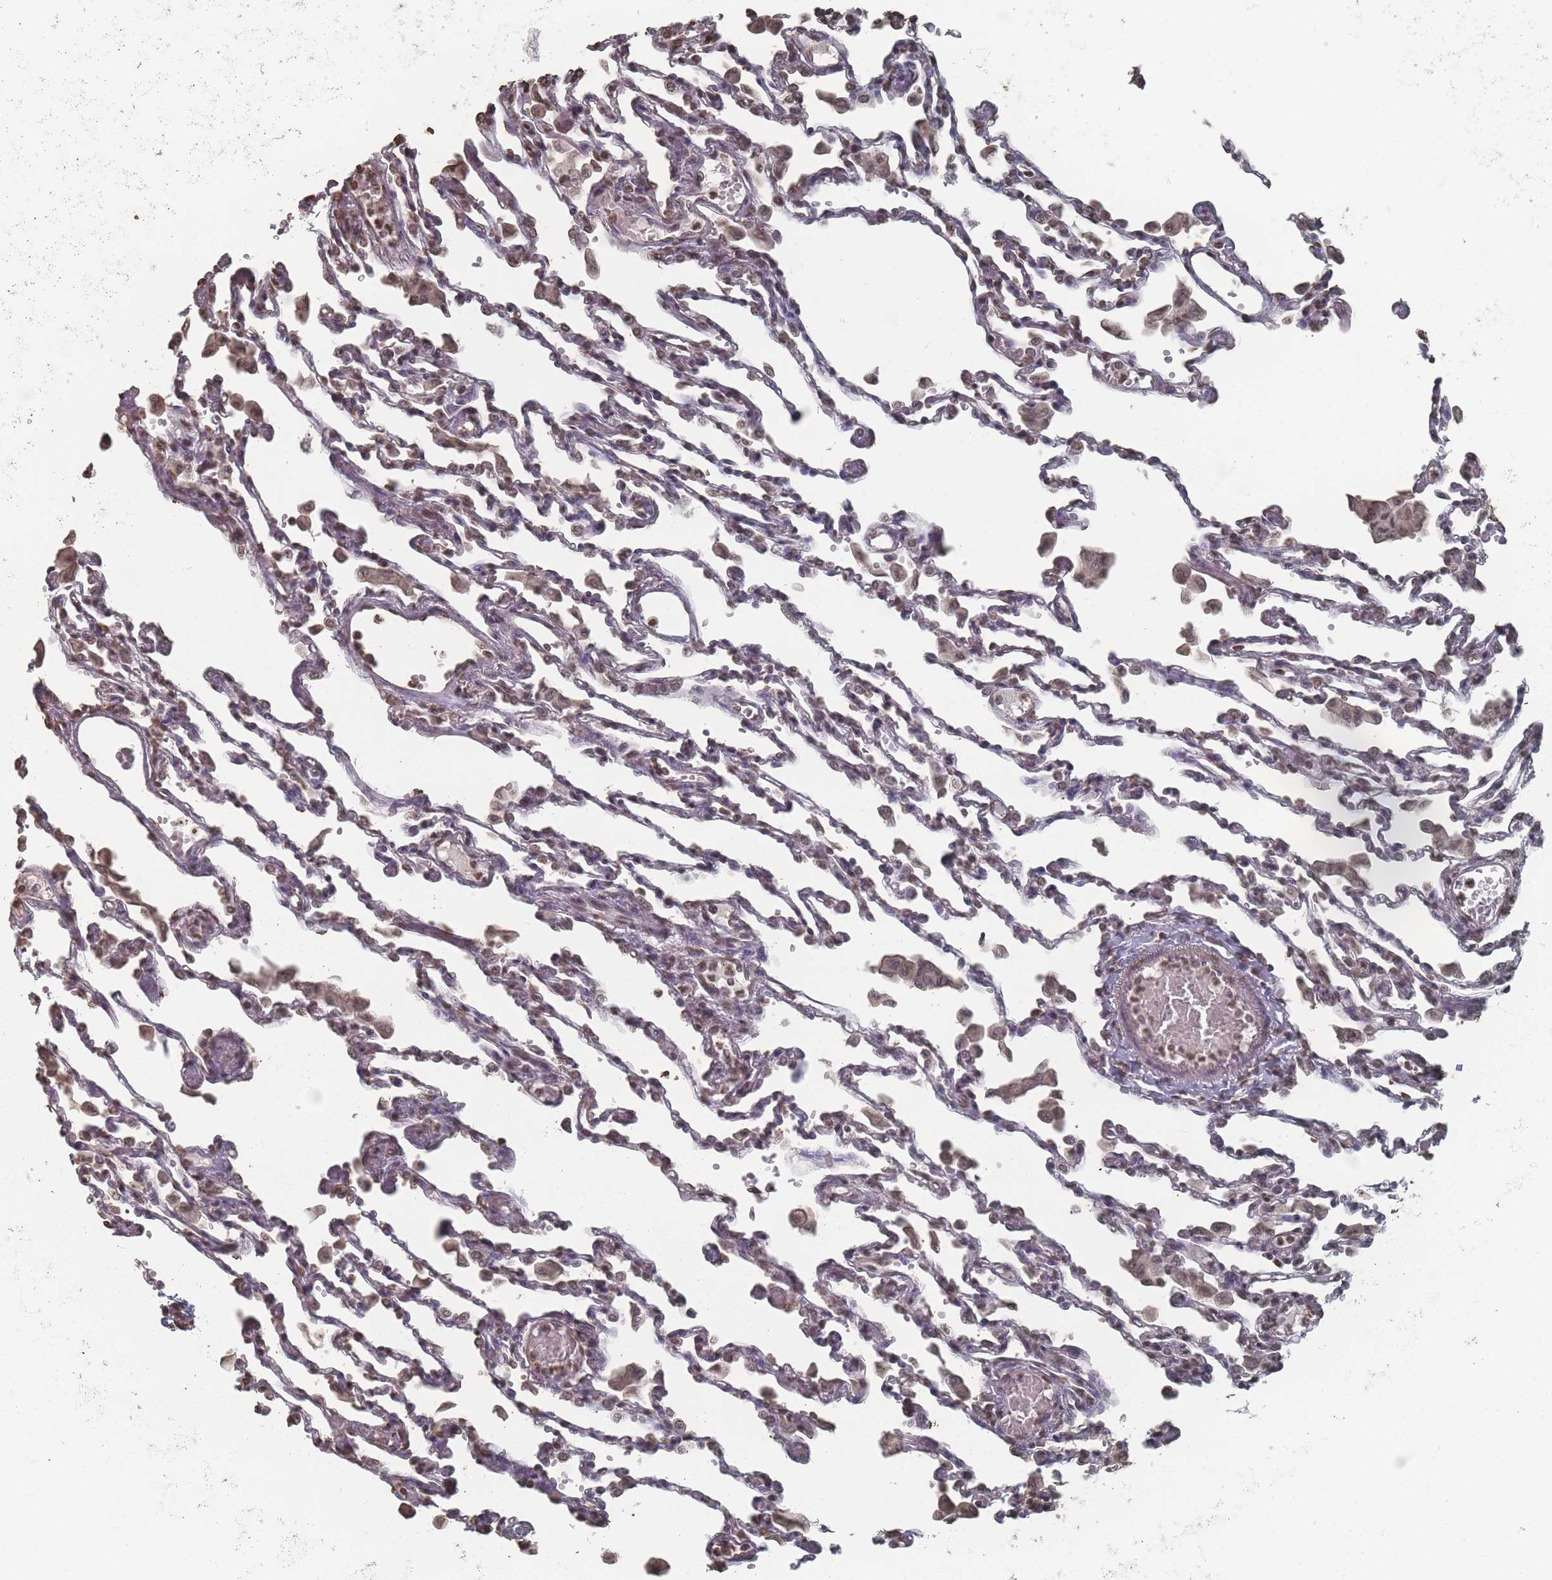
{"staining": {"intensity": "moderate", "quantity": "25%-75%", "location": "nuclear"}, "tissue": "lung", "cell_type": "Alveolar cells", "image_type": "normal", "snomed": [{"axis": "morphology", "description": "Normal tissue, NOS"}, {"axis": "topography", "description": "Bronchus"}, {"axis": "topography", "description": "Lung"}], "caption": "High-magnification brightfield microscopy of benign lung stained with DAB (3,3'-diaminobenzidine) (brown) and counterstained with hematoxylin (blue). alveolar cells exhibit moderate nuclear positivity is appreciated in approximately25%-75% of cells.", "gene": "PLEKHG5", "patient": {"sex": "female", "age": 49}}